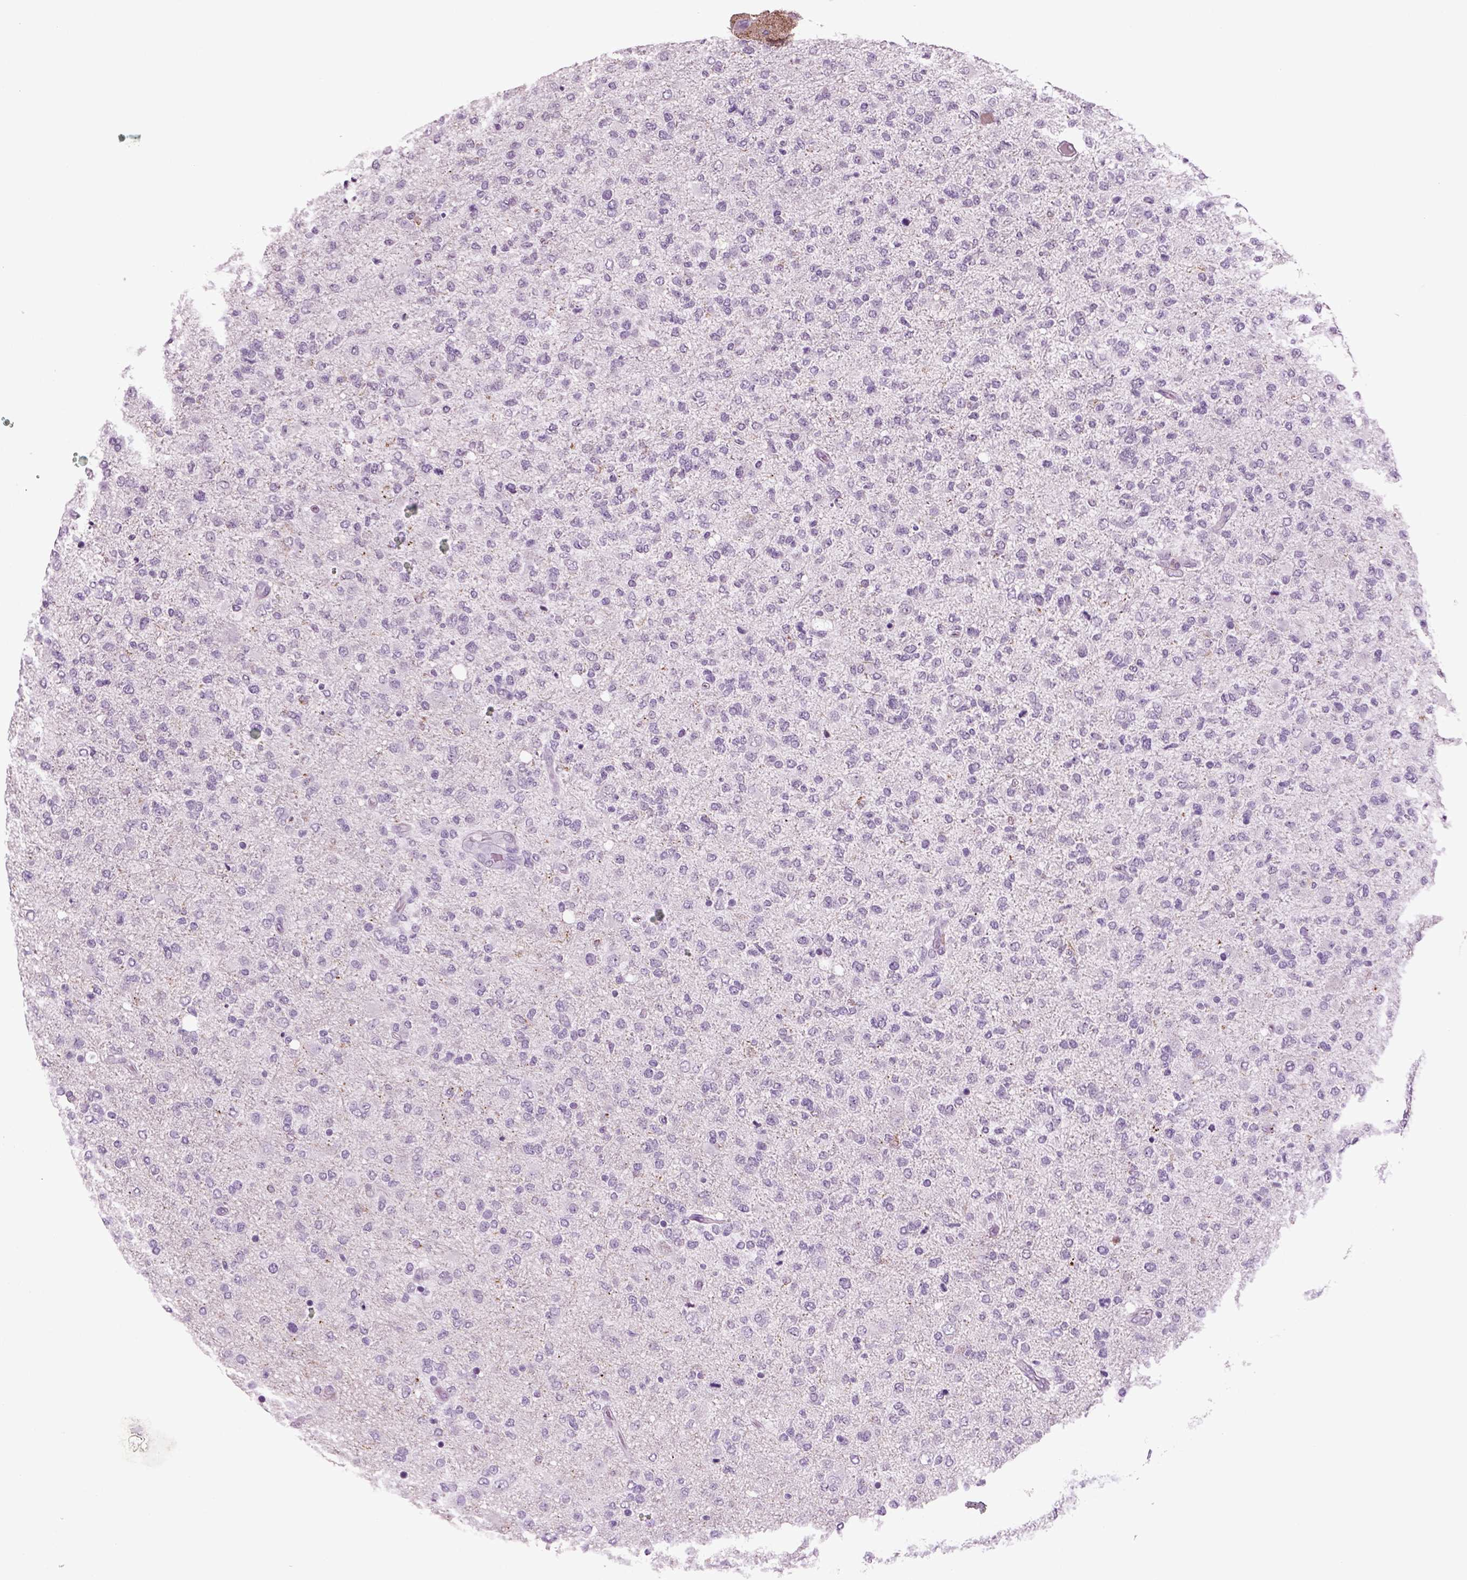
{"staining": {"intensity": "negative", "quantity": "none", "location": "none"}, "tissue": "glioma", "cell_type": "Tumor cells", "image_type": "cancer", "snomed": [{"axis": "morphology", "description": "Glioma, malignant, High grade"}, {"axis": "topography", "description": "Cerebral cortex"}], "caption": "There is no significant expression in tumor cells of glioma.", "gene": "SLC17A6", "patient": {"sex": "male", "age": 70}}